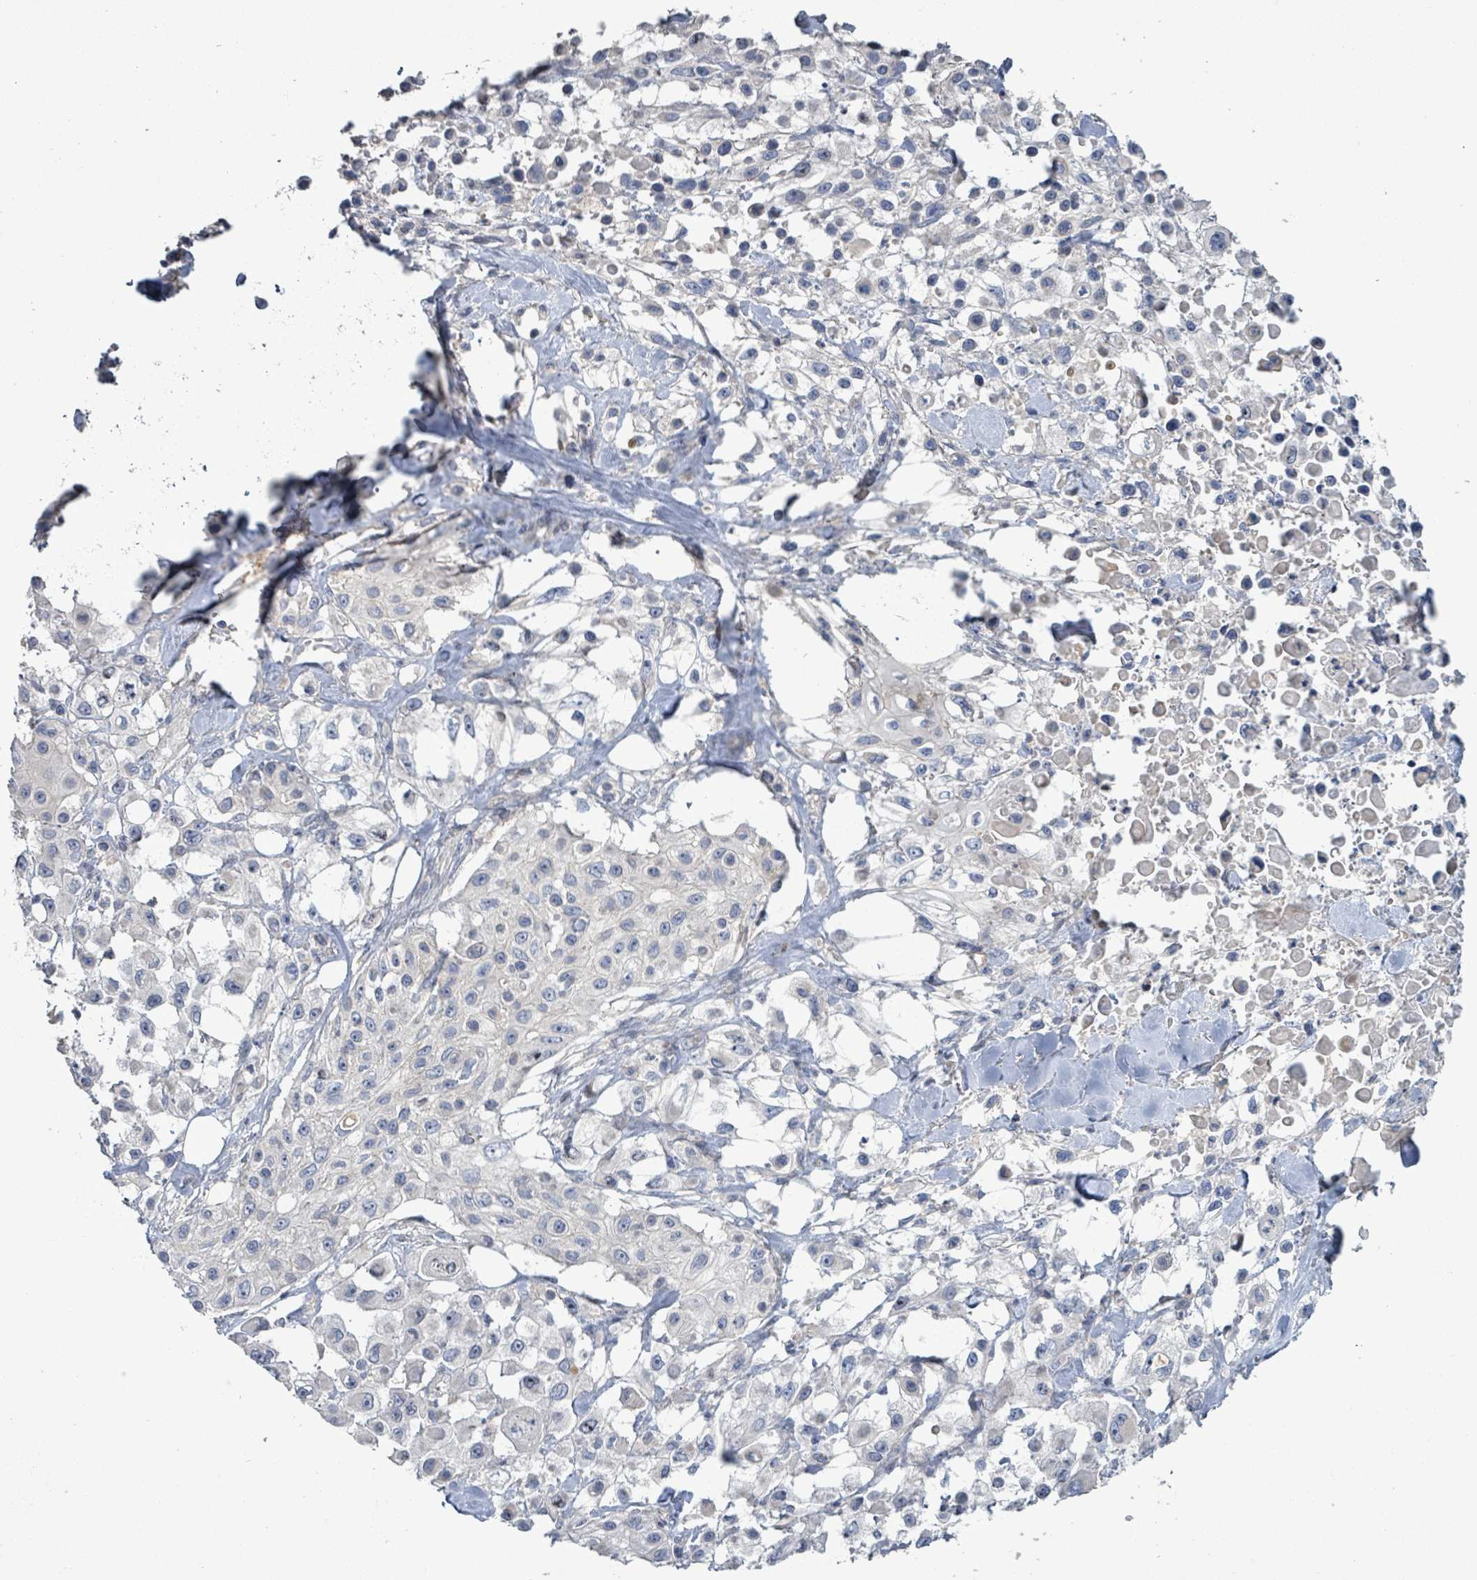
{"staining": {"intensity": "negative", "quantity": "none", "location": "none"}, "tissue": "skin cancer", "cell_type": "Tumor cells", "image_type": "cancer", "snomed": [{"axis": "morphology", "description": "Squamous cell carcinoma, NOS"}, {"axis": "topography", "description": "Skin"}], "caption": "Tumor cells are negative for protein expression in human squamous cell carcinoma (skin). (DAB immunohistochemistry (IHC) visualized using brightfield microscopy, high magnification).", "gene": "KRAS", "patient": {"sex": "male", "age": 63}}